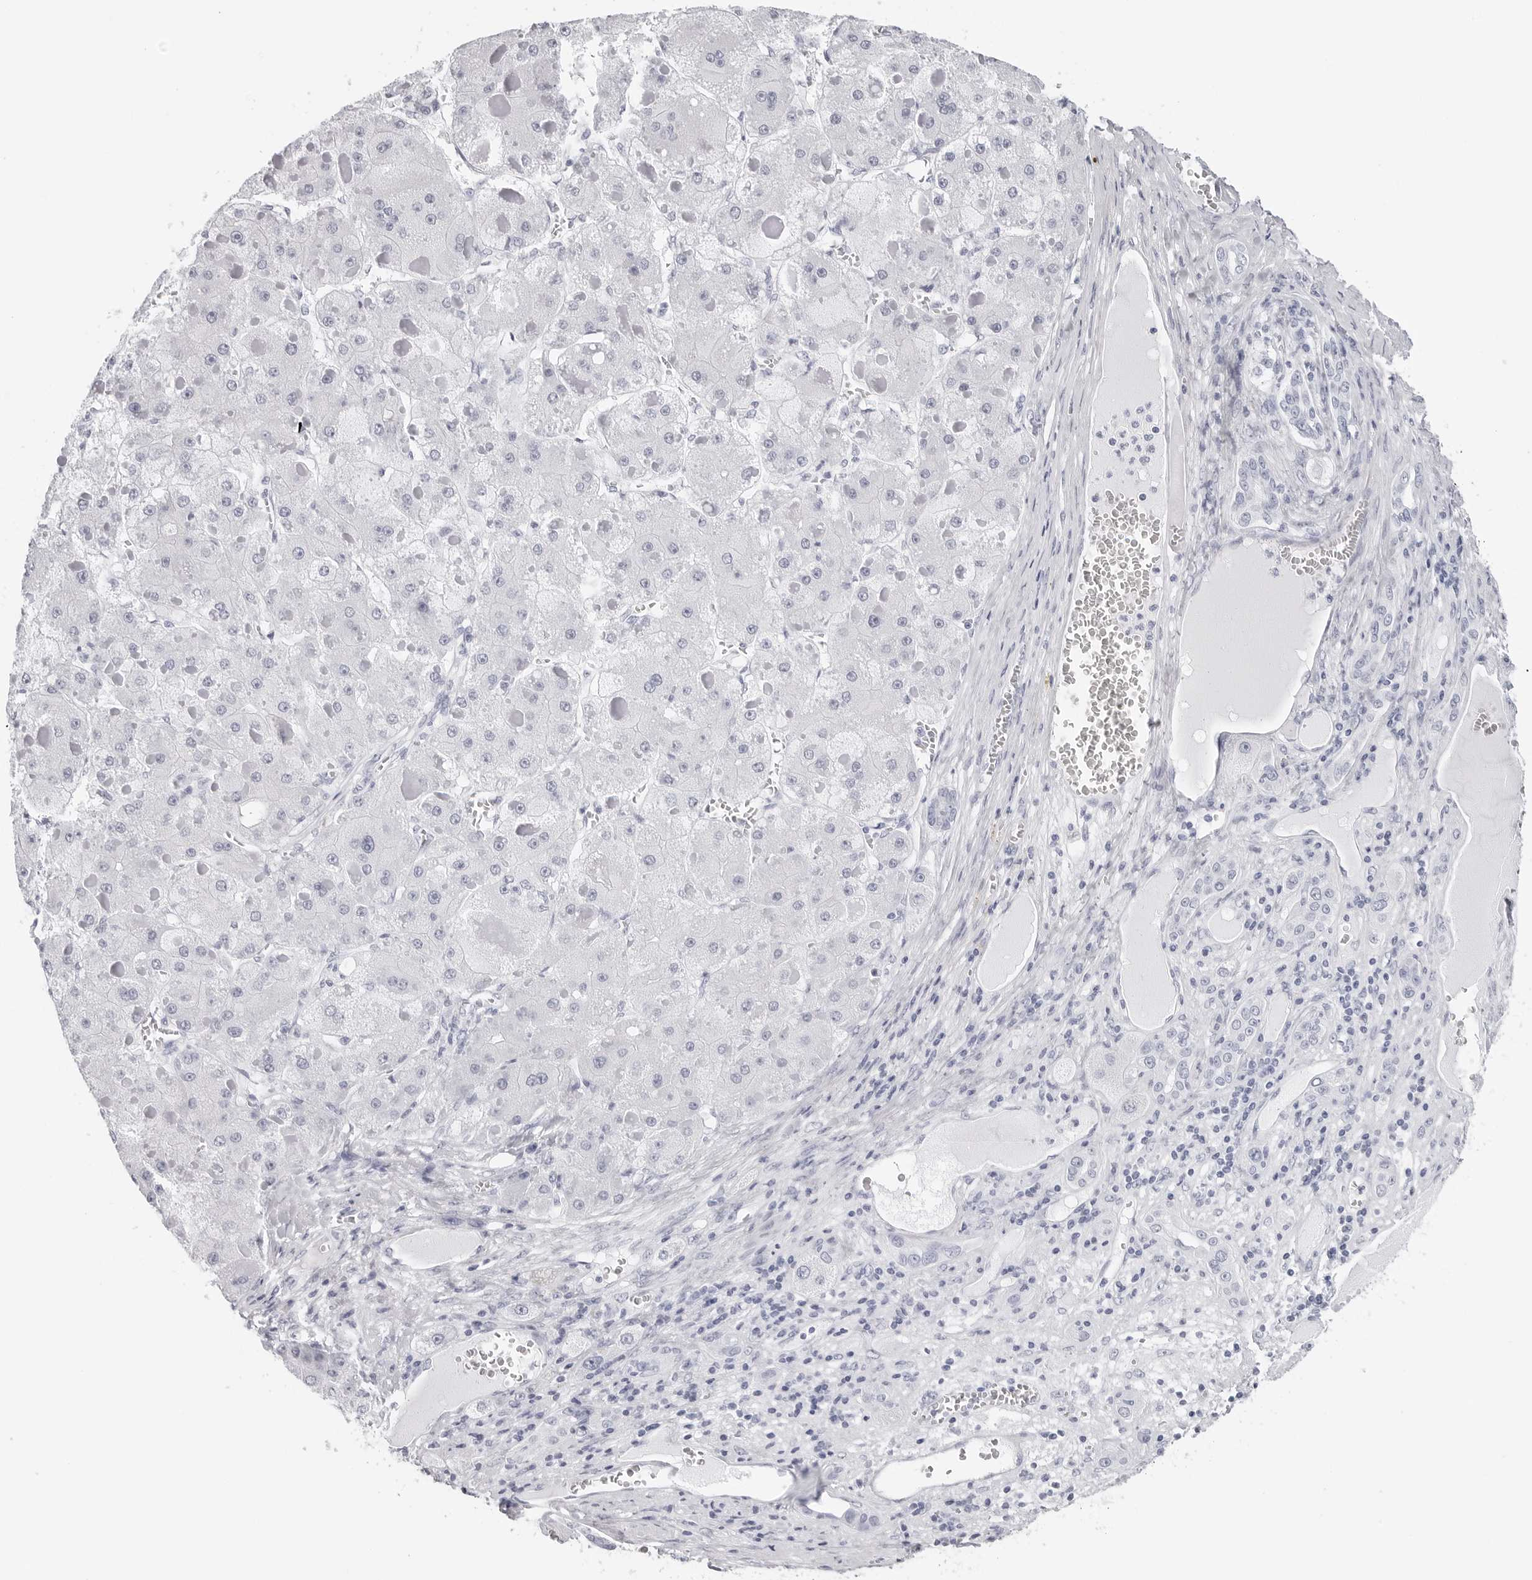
{"staining": {"intensity": "negative", "quantity": "none", "location": "none"}, "tissue": "liver cancer", "cell_type": "Tumor cells", "image_type": "cancer", "snomed": [{"axis": "morphology", "description": "Carcinoma, Hepatocellular, NOS"}, {"axis": "topography", "description": "Liver"}], "caption": "DAB immunohistochemical staining of human liver hepatocellular carcinoma reveals no significant staining in tumor cells.", "gene": "CST2", "patient": {"sex": "female", "age": 73}}